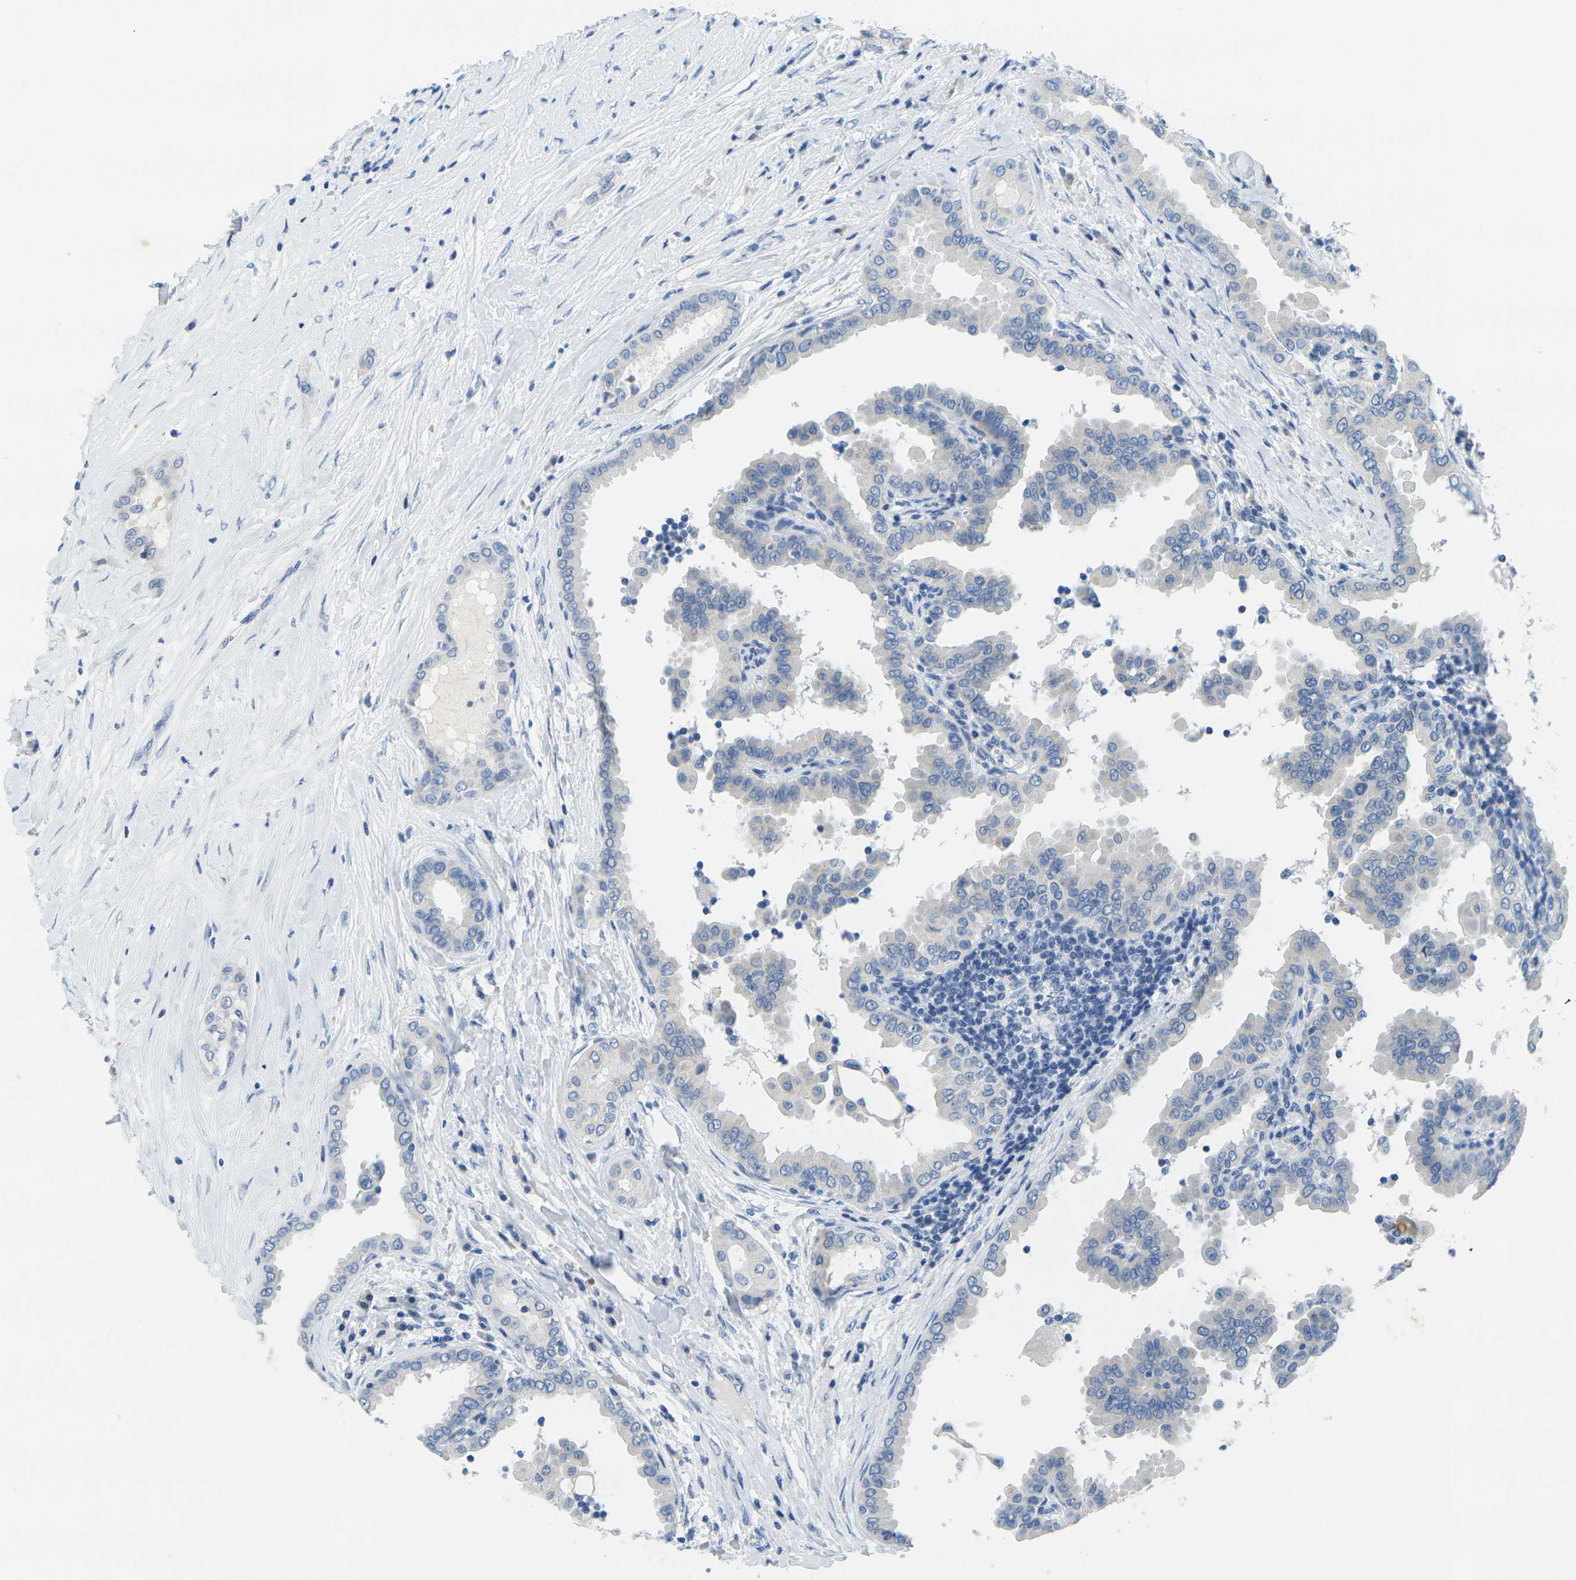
{"staining": {"intensity": "negative", "quantity": "none", "location": "none"}, "tissue": "thyroid cancer", "cell_type": "Tumor cells", "image_type": "cancer", "snomed": [{"axis": "morphology", "description": "Papillary adenocarcinoma, NOS"}, {"axis": "topography", "description": "Thyroid gland"}], "caption": "The IHC photomicrograph has no significant positivity in tumor cells of thyroid papillary adenocarcinoma tissue.", "gene": "FAM3D", "patient": {"sex": "male", "age": 33}}